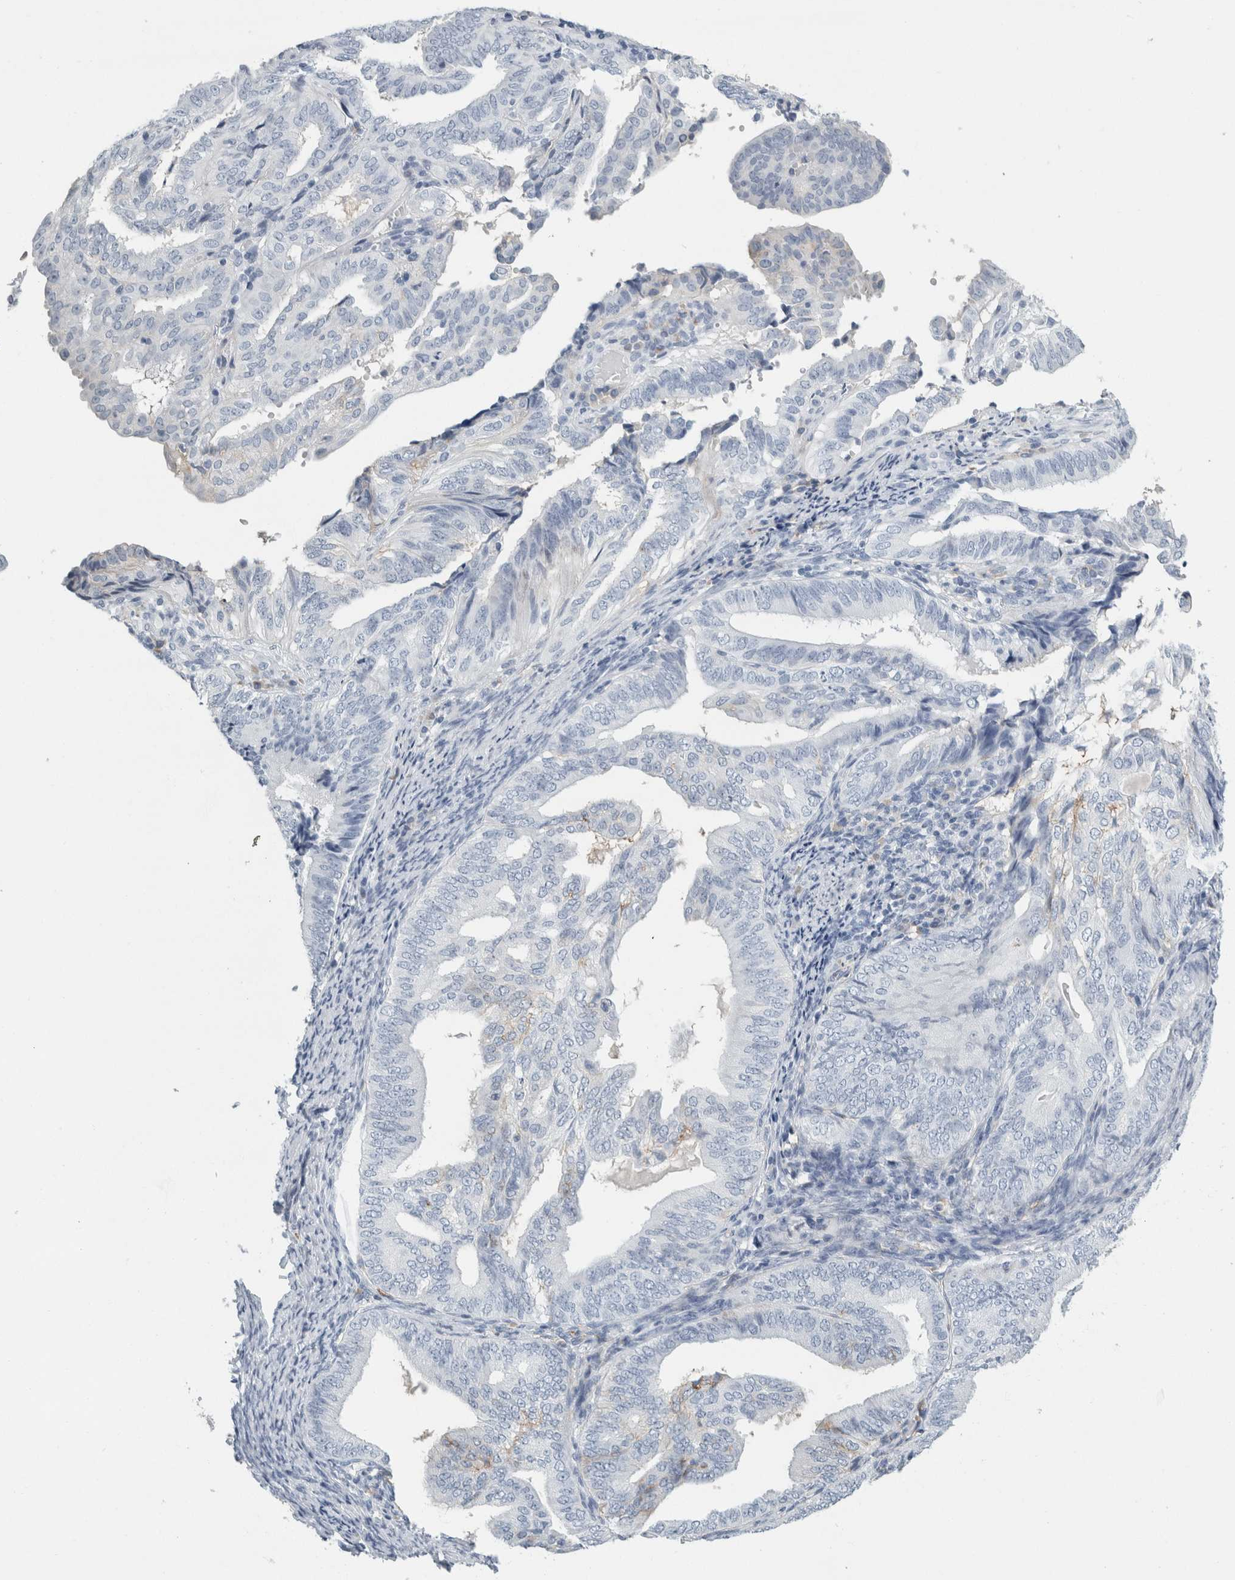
{"staining": {"intensity": "negative", "quantity": "none", "location": "none"}, "tissue": "endometrial cancer", "cell_type": "Tumor cells", "image_type": "cancer", "snomed": [{"axis": "morphology", "description": "Adenocarcinoma, NOS"}, {"axis": "topography", "description": "Endometrium"}], "caption": "A micrograph of endometrial adenocarcinoma stained for a protein shows no brown staining in tumor cells.", "gene": "TSPAN8", "patient": {"sex": "female", "age": 58}}